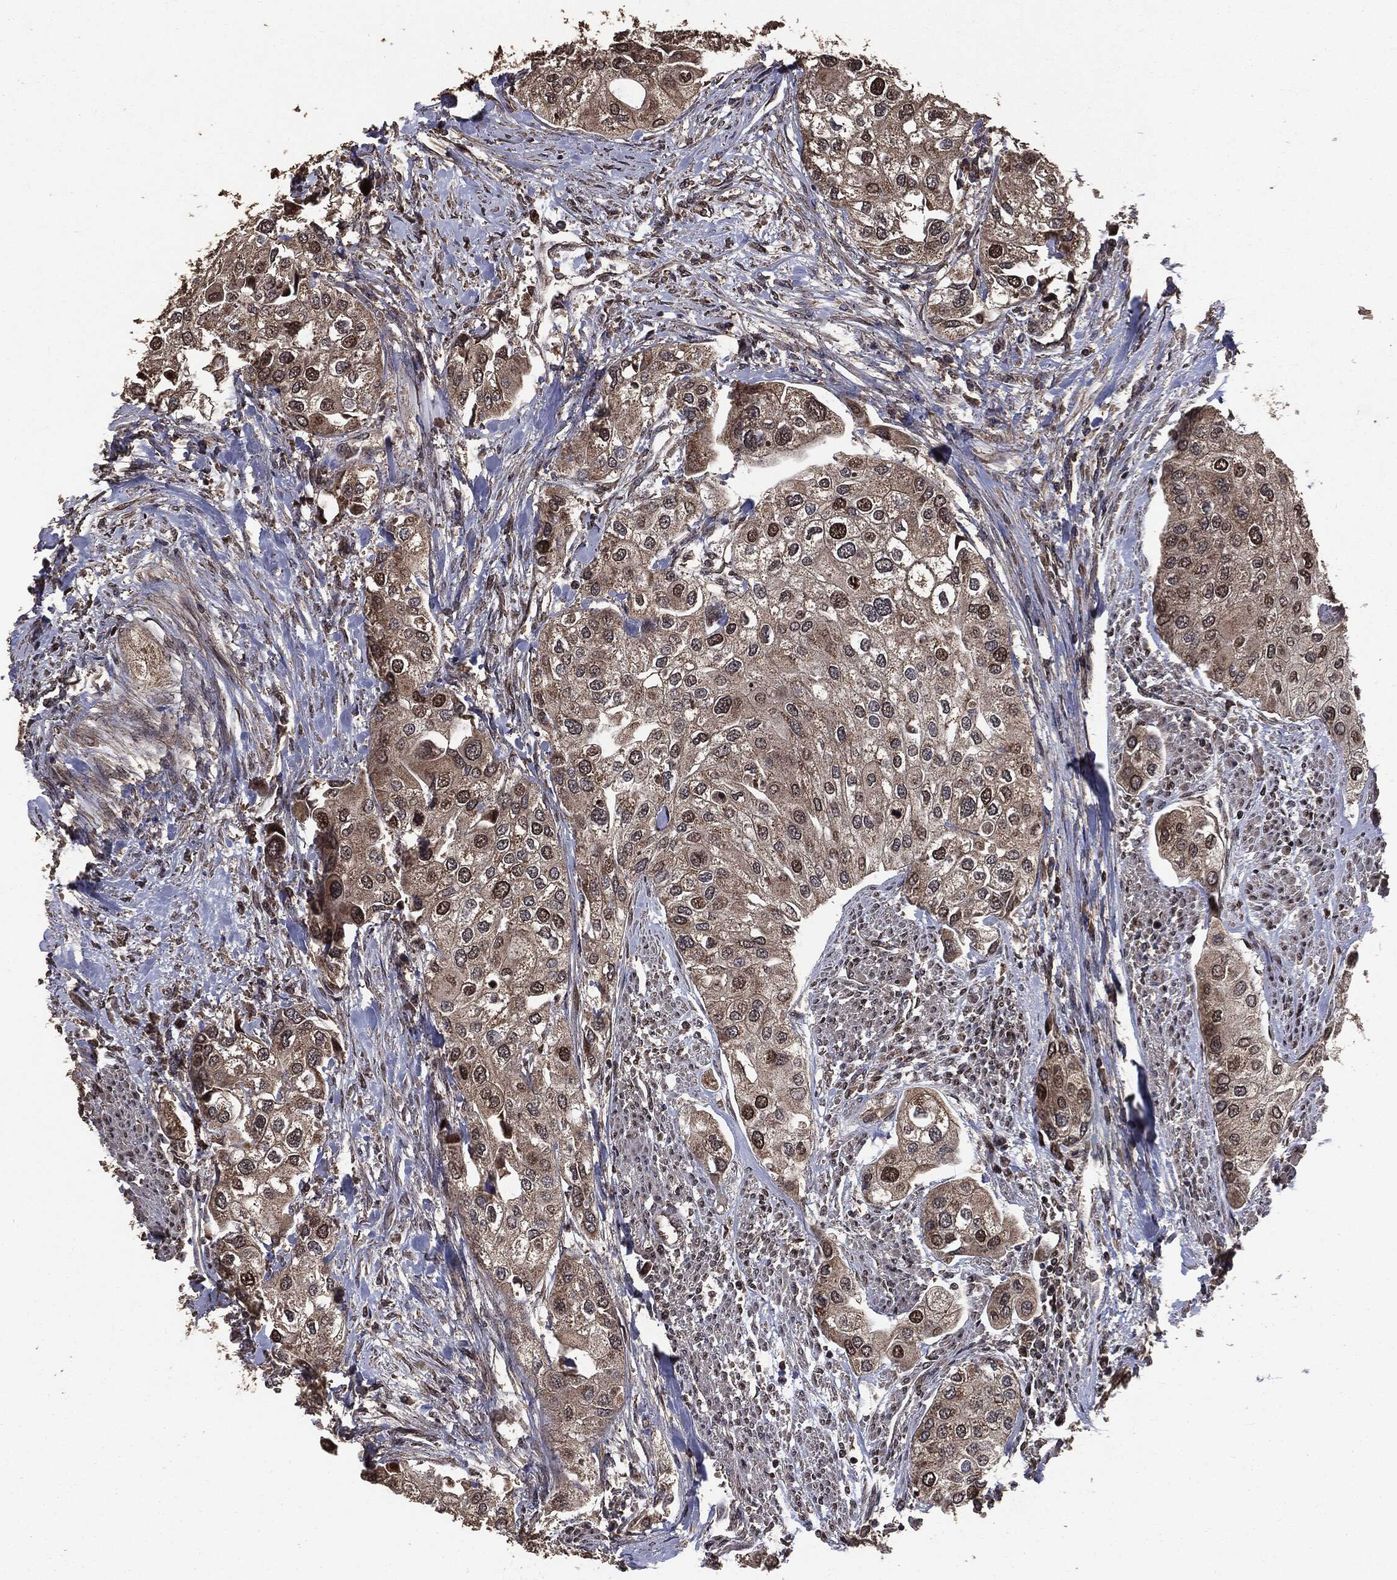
{"staining": {"intensity": "strong", "quantity": "<25%", "location": "nuclear"}, "tissue": "urothelial cancer", "cell_type": "Tumor cells", "image_type": "cancer", "snomed": [{"axis": "morphology", "description": "Urothelial carcinoma, High grade"}, {"axis": "topography", "description": "Urinary bladder"}], "caption": "Urothelial cancer was stained to show a protein in brown. There is medium levels of strong nuclear positivity in approximately <25% of tumor cells. The protein of interest is shown in brown color, while the nuclei are stained blue.", "gene": "PPP6R2", "patient": {"sex": "male", "age": 64}}